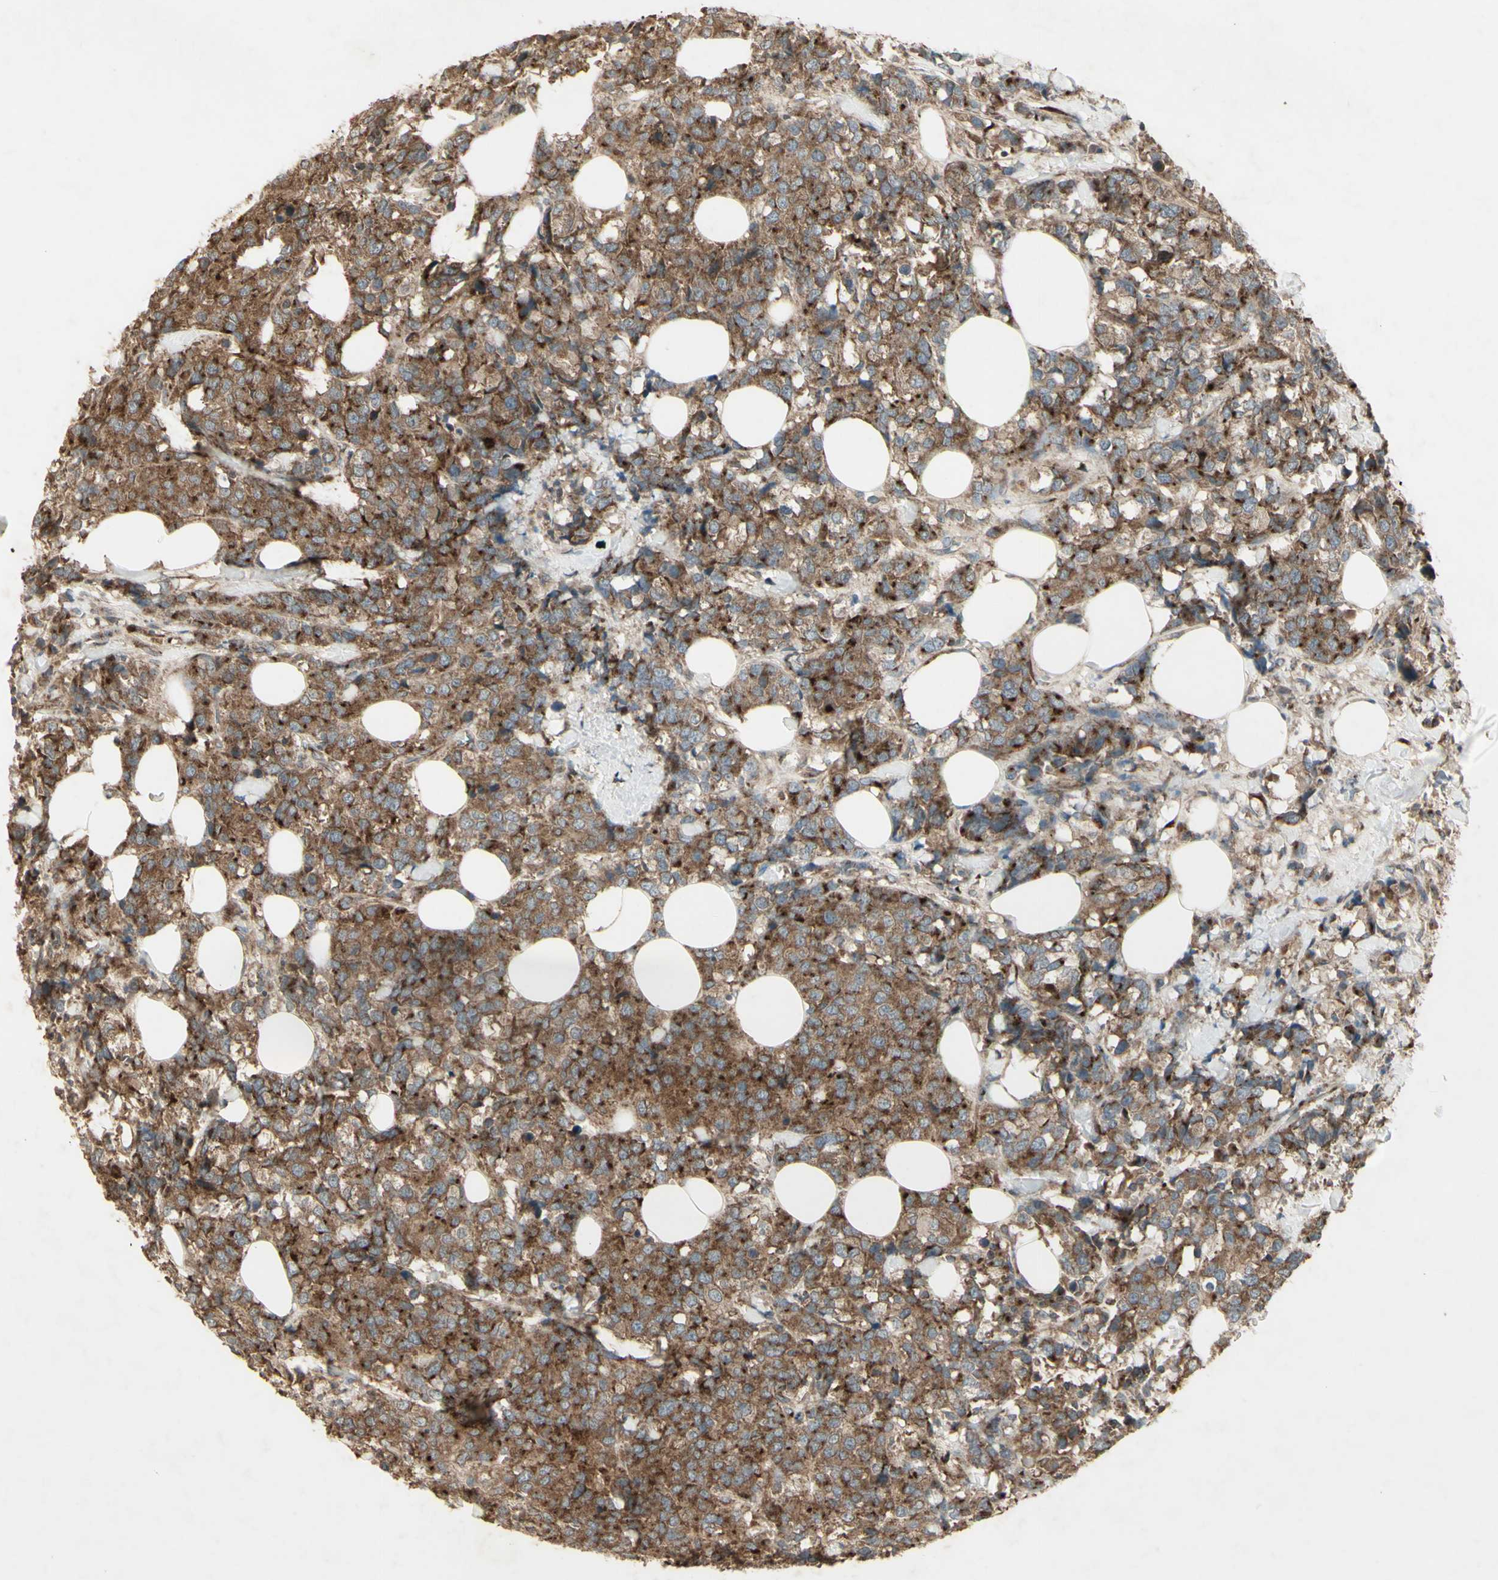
{"staining": {"intensity": "moderate", "quantity": ">75%", "location": "cytoplasmic/membranous"}, "tissue": "breast cancer", "cell_type": "Tumor cells", "image_type": "cancer", "snomed": [{"axis": "morphology", "description": "Lobular carcinoma"}, {"axis": "topography", "description": "Breast"}], "caption": "A brown stain highlights moderate cytoplasmic/membranous expression of a protein in human breast lobular carcinoma tumor cells. The staining was performed using DAB (3,3'-diaminobenzidine) to visualize the protein expression in brown, while the nuclei were stained in blue with hematoxylin (Magnification: 20x).", "gene": "AP1G1", "patient": {"sex": "female", "age": 59}}